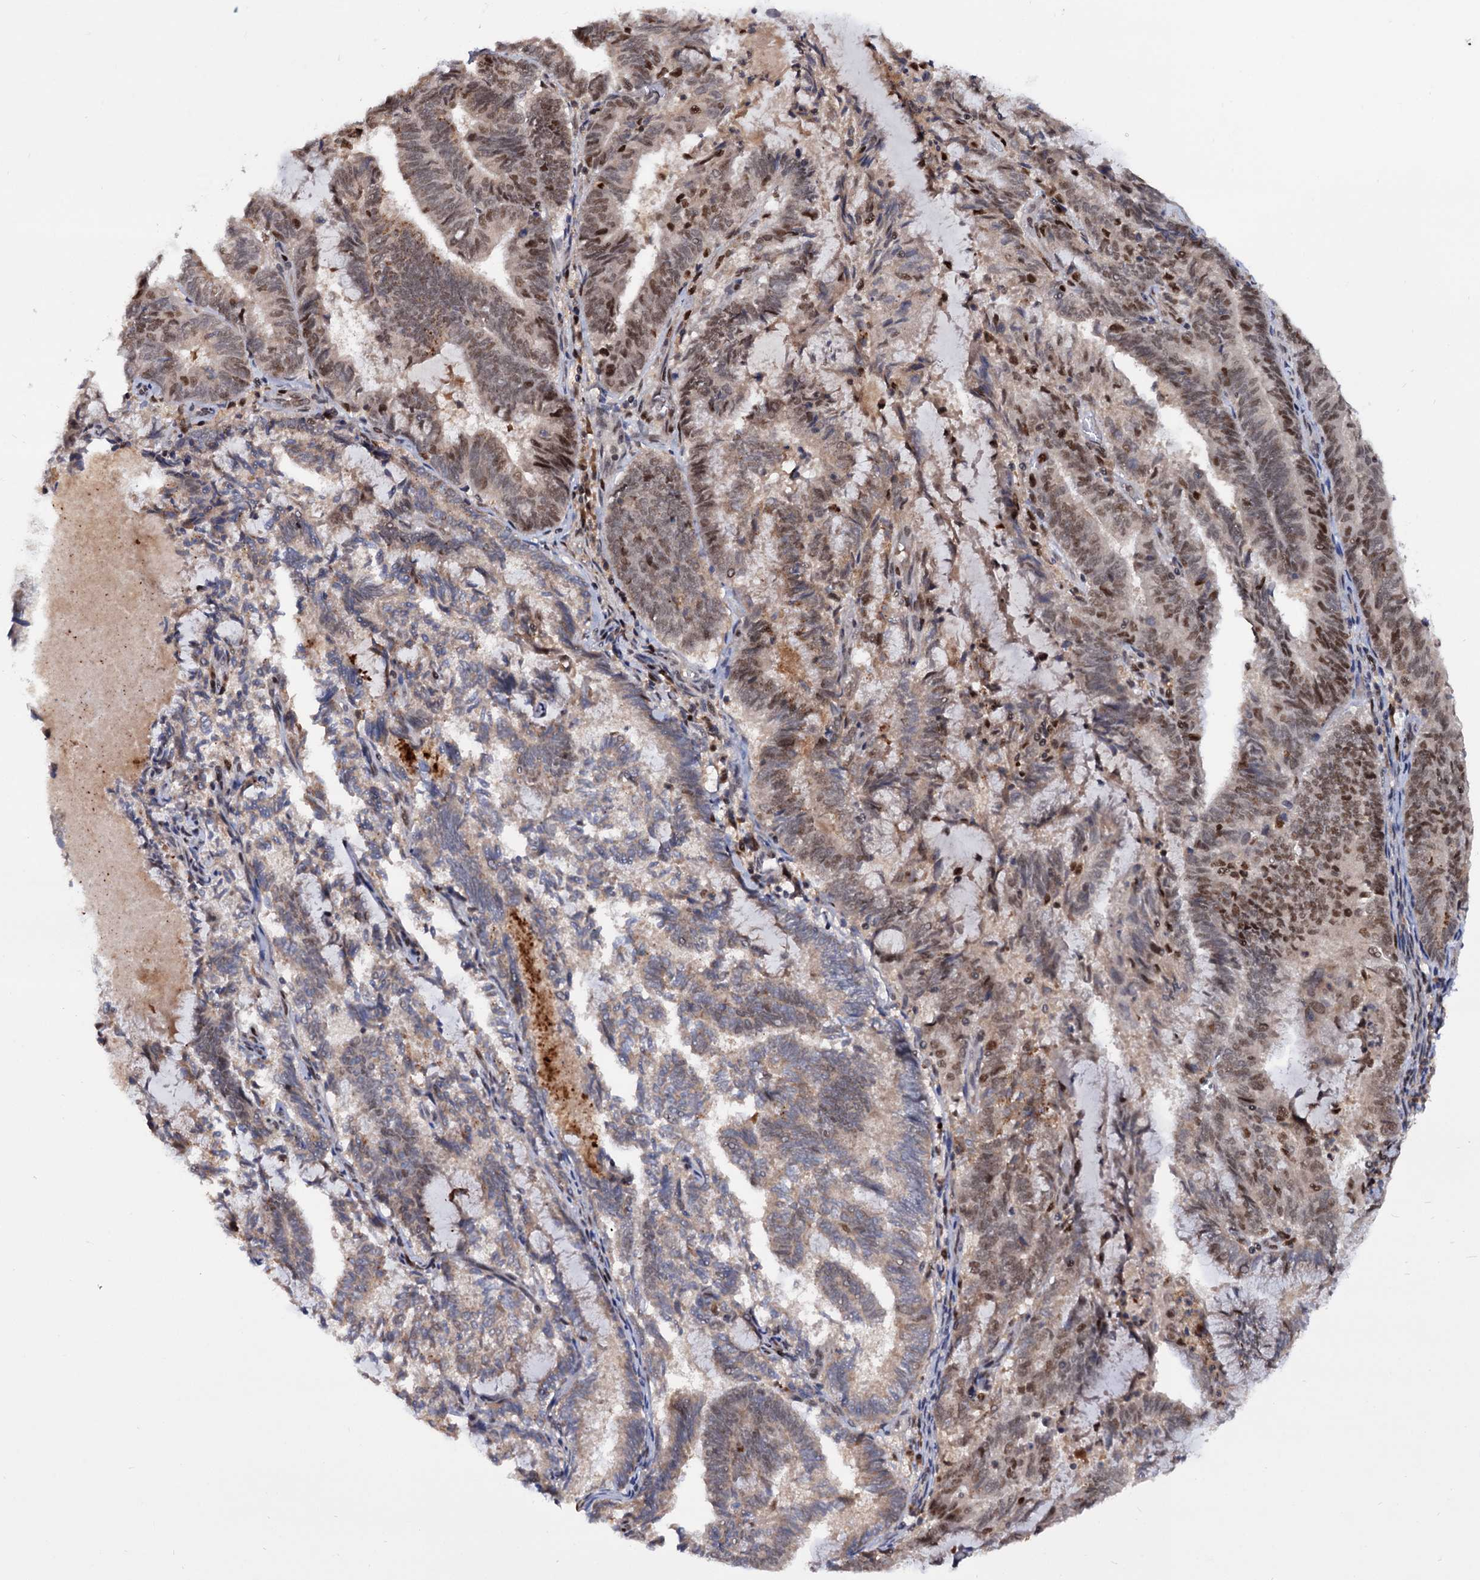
{"staining": {"intensity": "moderate", "quantity": ">75%", "location": "cytoplasmic/membranous,nuclear"}, "tissue": "endometrial cancer", "cell_type": "Tumor cells", "image_type": "cancer", "snomed": [{"axis": "morphology", "description": "Adenocarcinoma, NOS"}, {"axis": "topography", "description": "Endometrium"}], "caption": "The immunohistochemical stain labels moderate cytoplasmic/membranous and nuclear expression in tumor cells of adenocarcinoma (endometrial) tissue.", "gene": "RNASEH2B", "patient": {"sex": "female", "age": 80}}